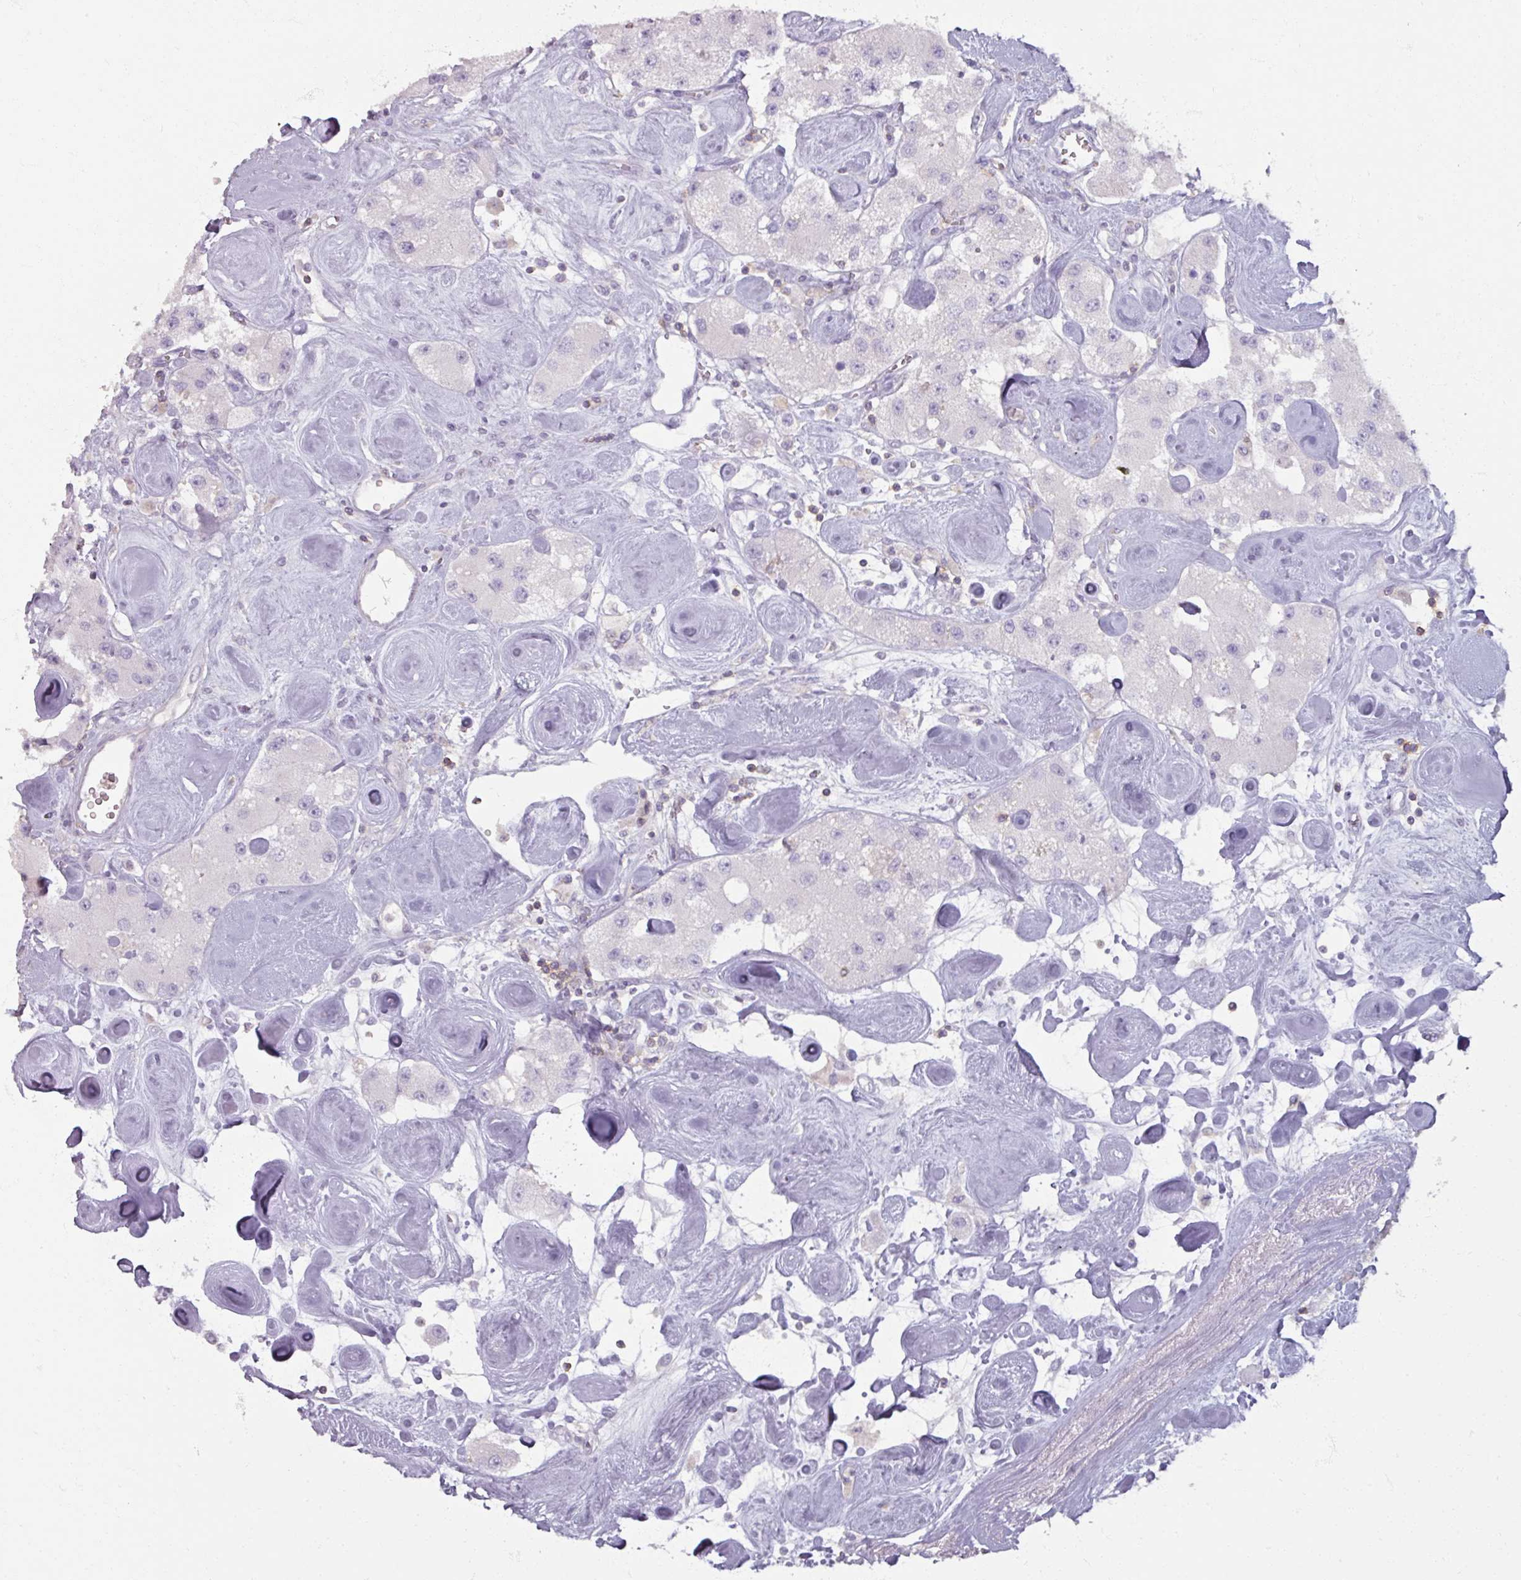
{"staining": {"intensity": "negative", "quantity": "none", "location": "none"}, "tissue": "carcinoid", "cell_type": "Tumor cells", "image_type": "cancer", "snomed": [{"axis": "morphology", "description": "Carcinoid, malignant, NOS"}, {"axis": "topography", "description": "Pancreas"}], "caption": "Carcinoid was stained to show a protein in brown. There is no significant expression in tumor cells.", "gene": "PTPRC", "patient": {"sex": "male", "age": 41}}